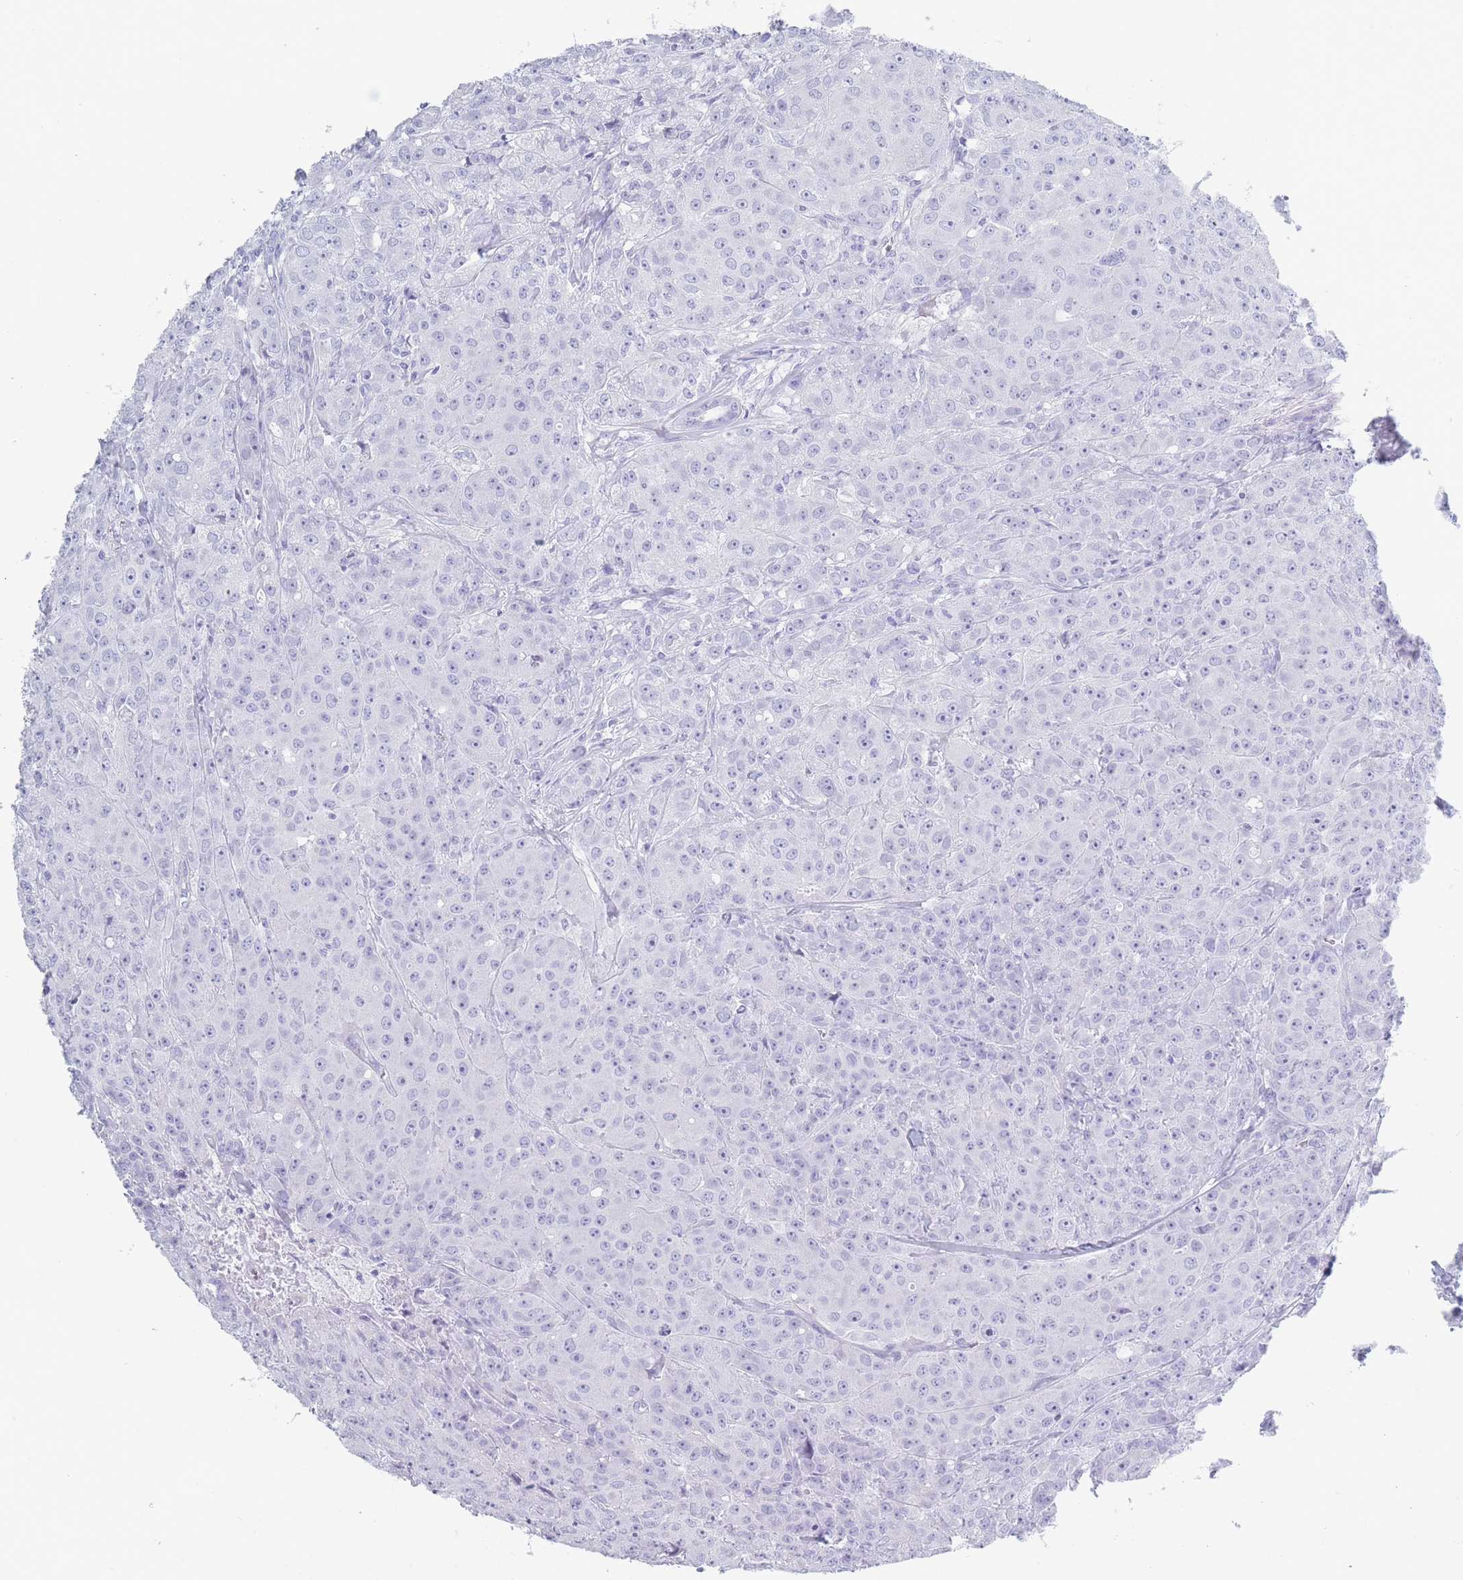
{"staining": {"intensity": "negative", "quantity": "none", "location": "none"}, "tissue": "breast cancer", "cell_type": "Tumor cells", "image_type": "cancer", "snomed": [{"axis": "morphology", "description": "Duct carcinoma"}, {"axis": "topography", "description": "Breast"}], "caption": "Tumor cells are negative for protein expression in human breast cancer.", "gene": "OR5D16", "patient": {"sex": "female", "age": 43}}